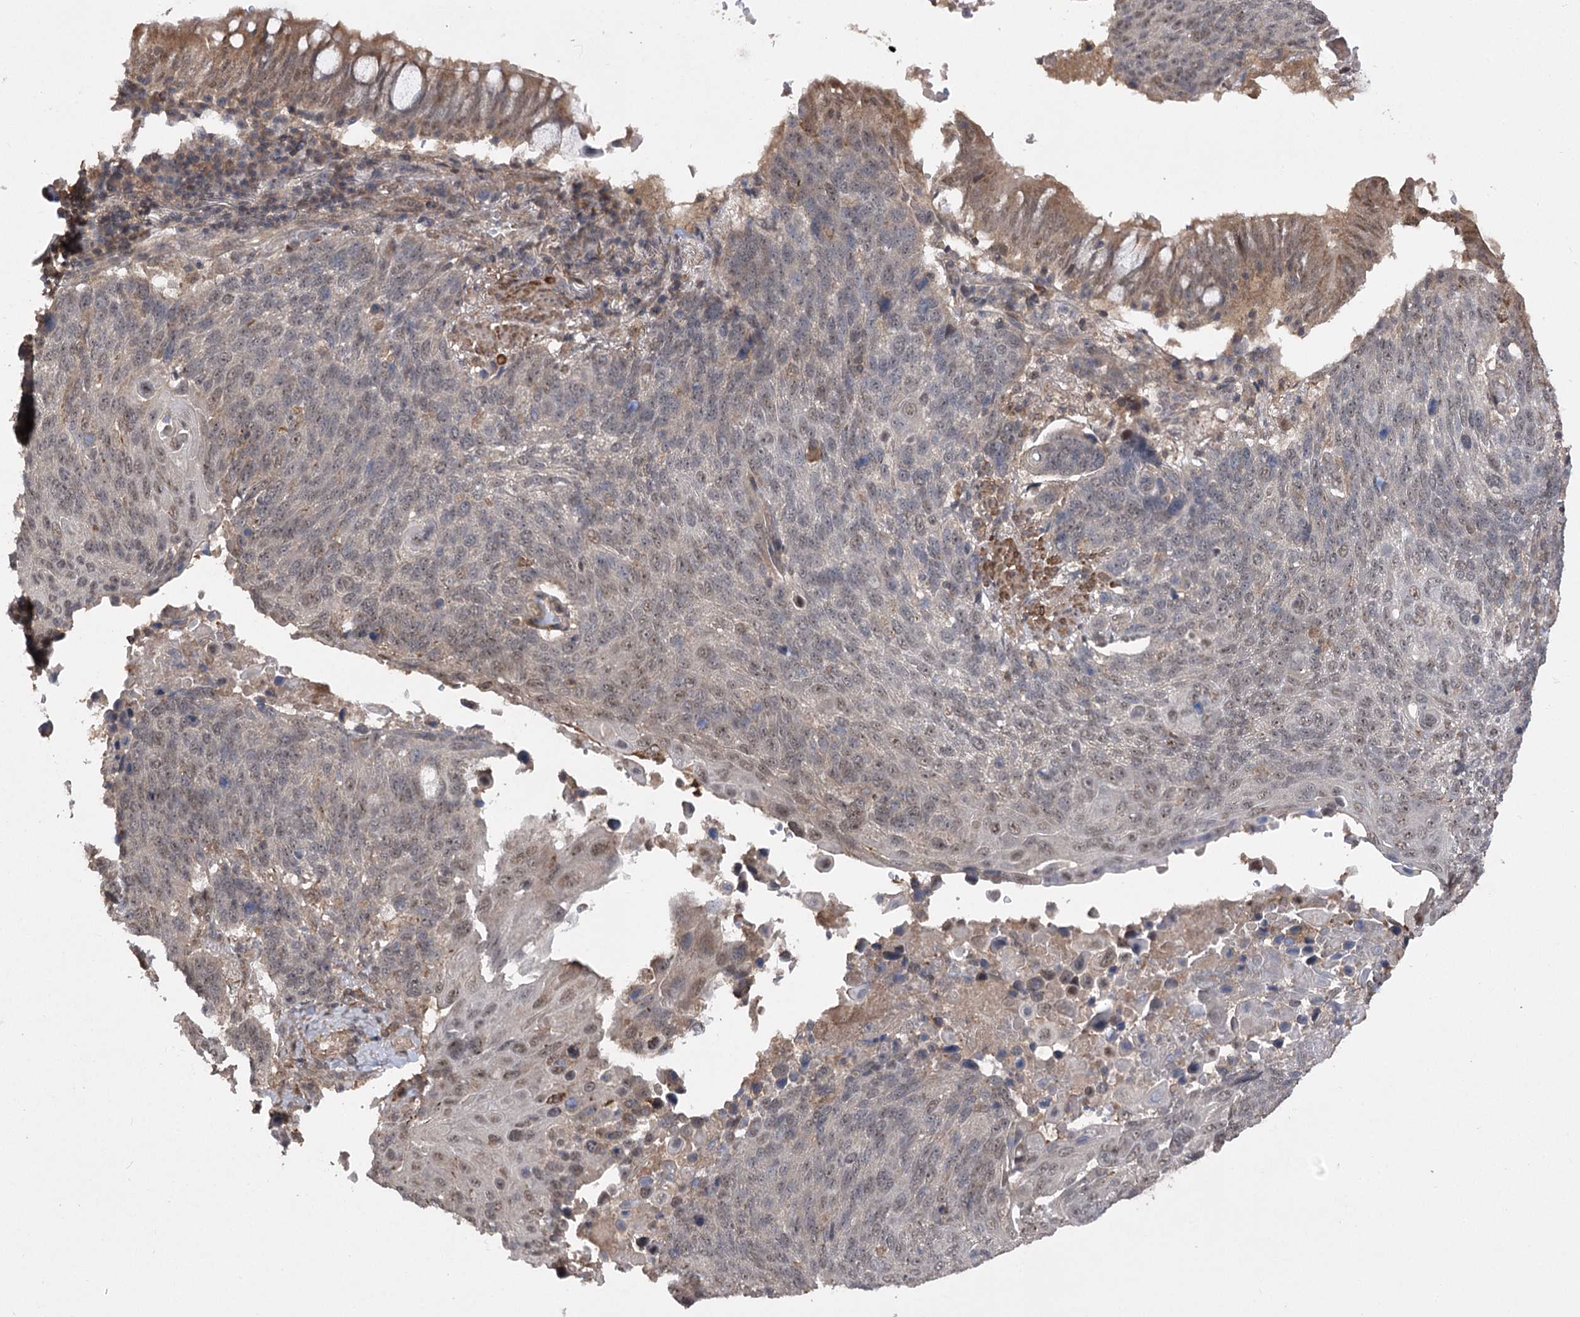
{"staining": {"intensity": "weak", "quantity": ">75%", "location": "nuclear"}, "tissue": "lung cancer", "cell_type": "Tumor cells", "image_type": "cancer", "snomed": [{"axis": "morphology", "description": "Squamous cell carcinoma, NOS"}, {"axis": "topography", "description": "Lung"}], "caption": "Human lung cancer stained for a protein (brown) demonstrates weak nuclear positive expression in about >75% of tumor cells.", "gene": "TENM2", "patient": {"sex": "male", "age": 66}}